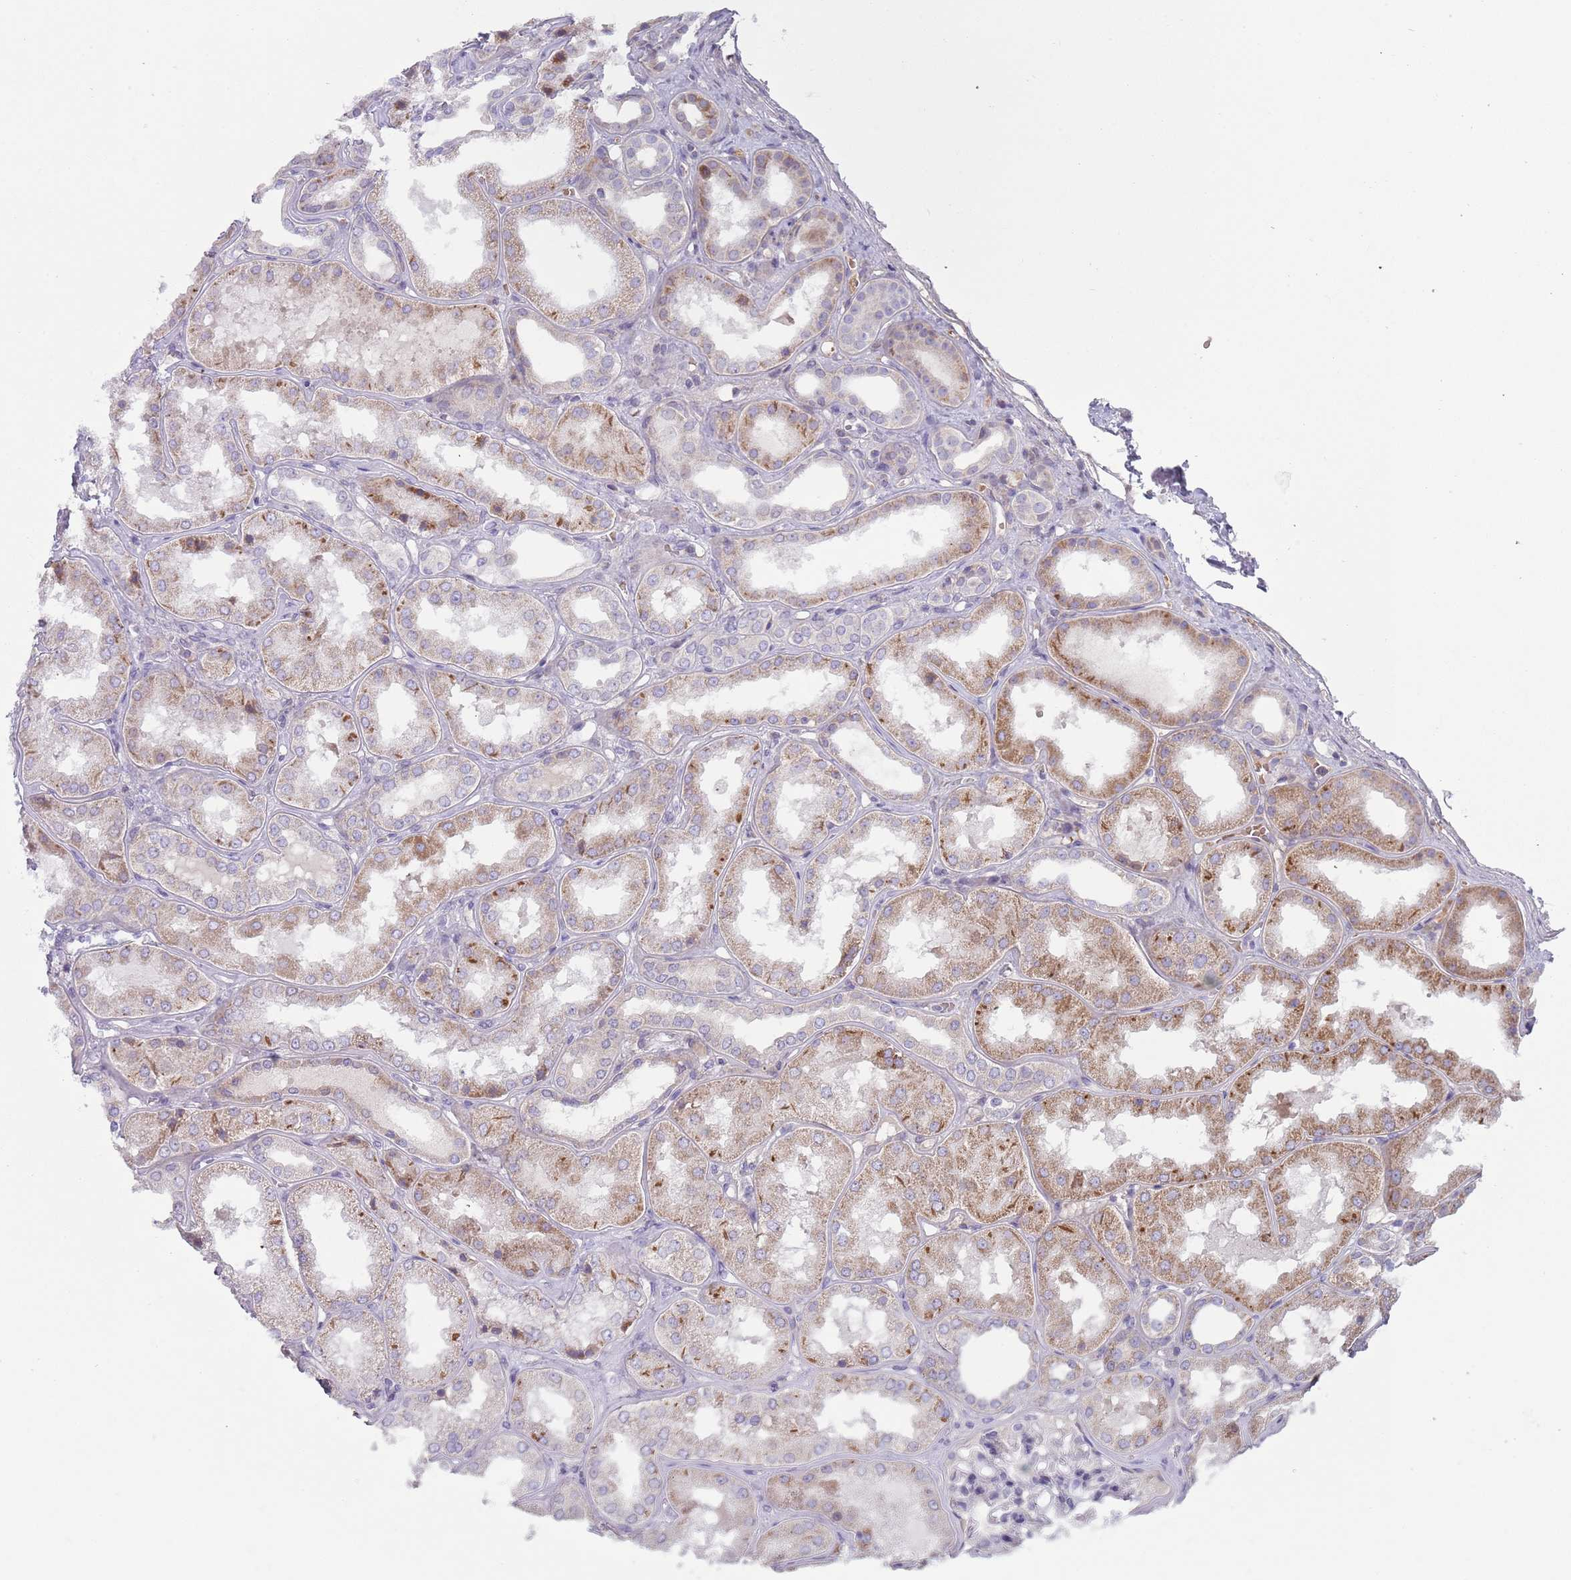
{"staining": {"intensity": "negative", "quantity": "none", "location": "none"}, "tissue": "kidney", "cell_type": "Cells in glomeruli", "image_type": "normal", "snomed": [{"axis": "morphology", "description": "Normal tissue, NOS"}, {"axis": "topography", "description": "Kidney"}], "caption": "The IHC micrograph has no significant staining in cells in glomeruli of kidney. Brightfield microscopy of IHC stained with DAB (brown) and hematoxylin (blue), captured at high magnification.", "gene": "PRAC1", "patient": {"sex": "female", "age": 56}}